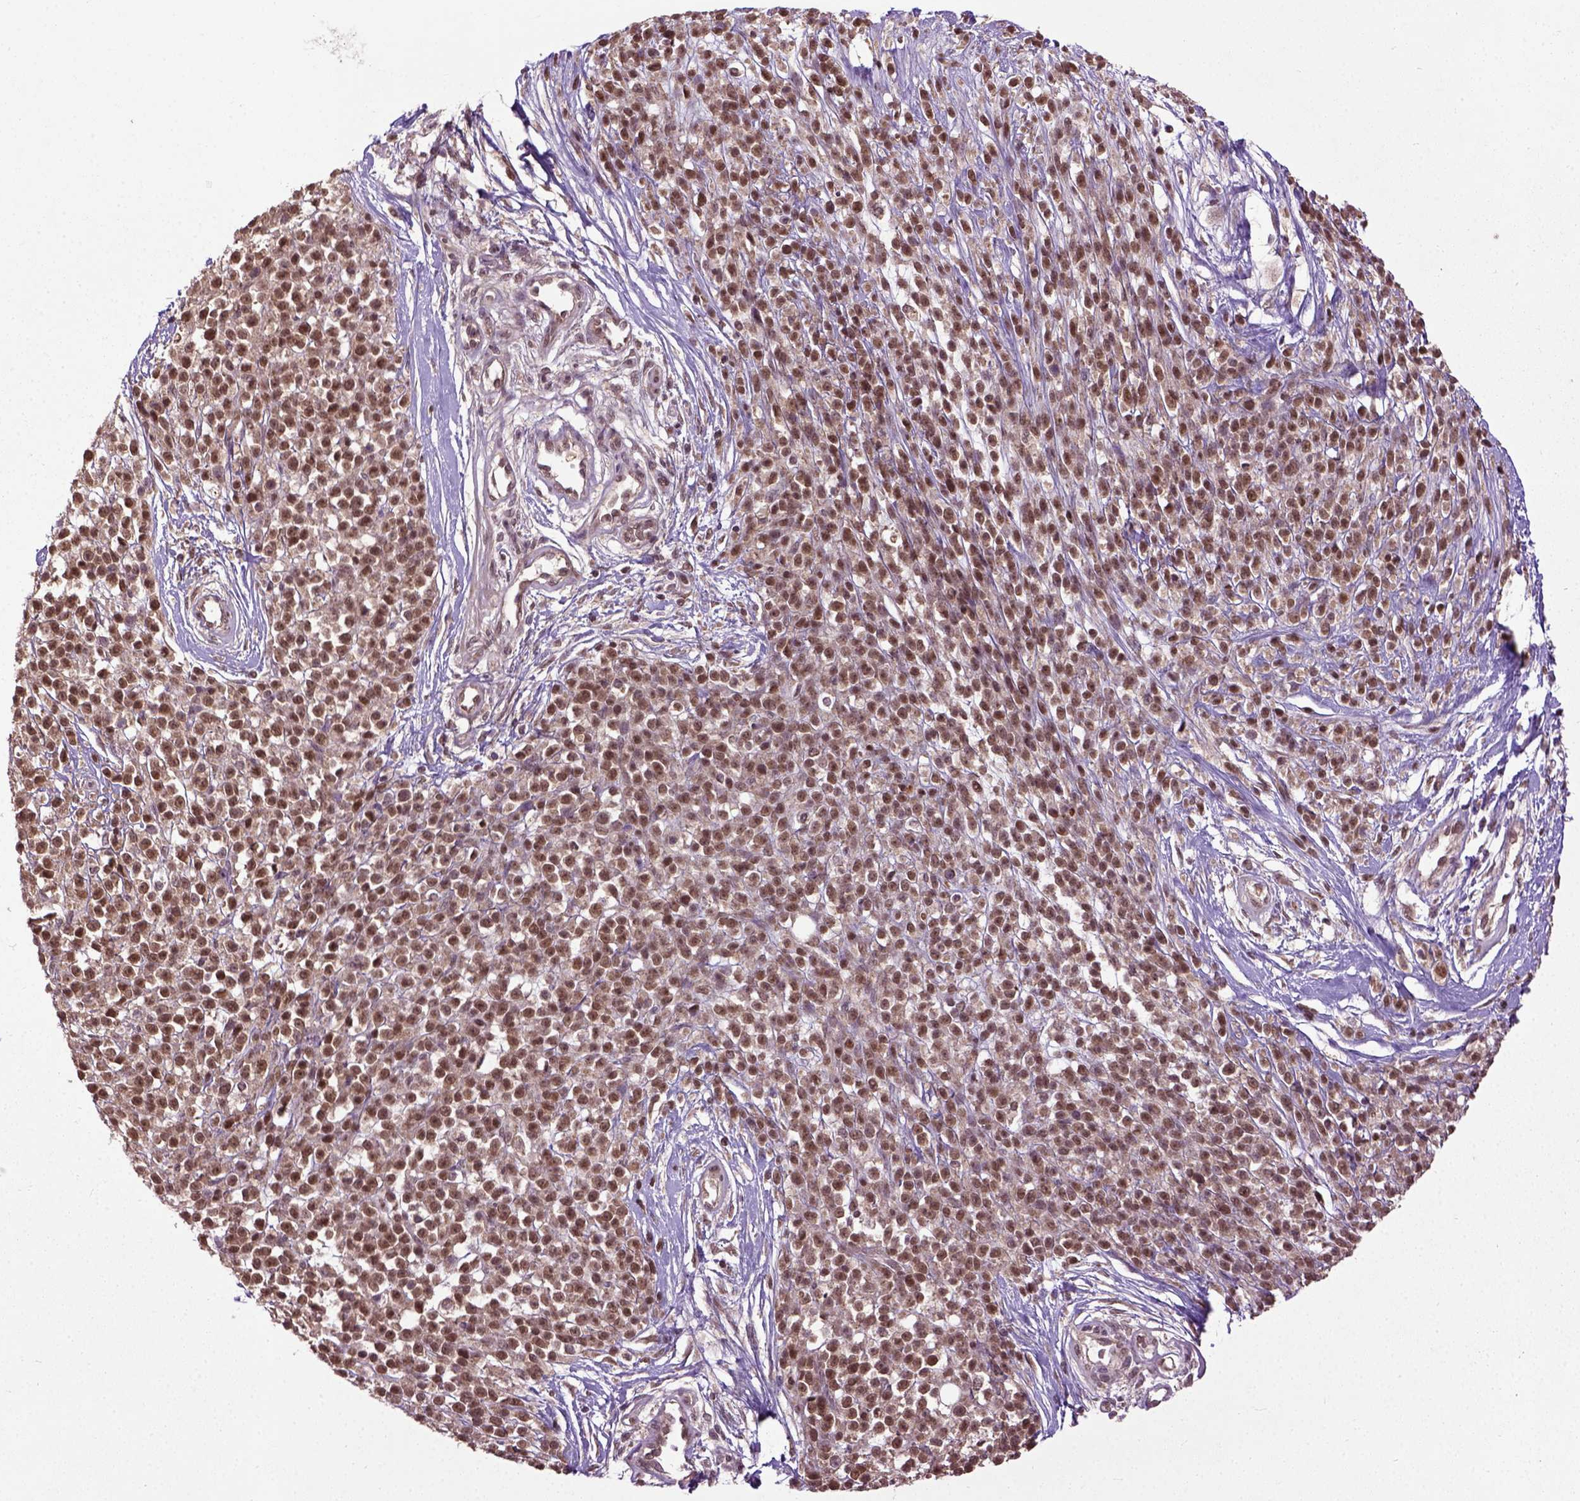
{"staining": {"intensity": "strong", "quantity": ">75%", "location": "nuclear"}, "tissue": "melanoma", "cell_type": "Tumor cells", "image_type": "cancer", "snomed": [{"axis": "morphology", "description": "Malignant melanoma, NOS"}, {"axis": "topography", "description": "Skin"}, {"axis": "topography", "description": "Skin of trunk"}], "caption": "There is high levels of strong nuclear positivity in tumor cells of malignant melanoma, as demonstrated by immunohistochemical staining (brown color).", "gene": "UBA3", "patient": {"sex": "male", "age": 74}}